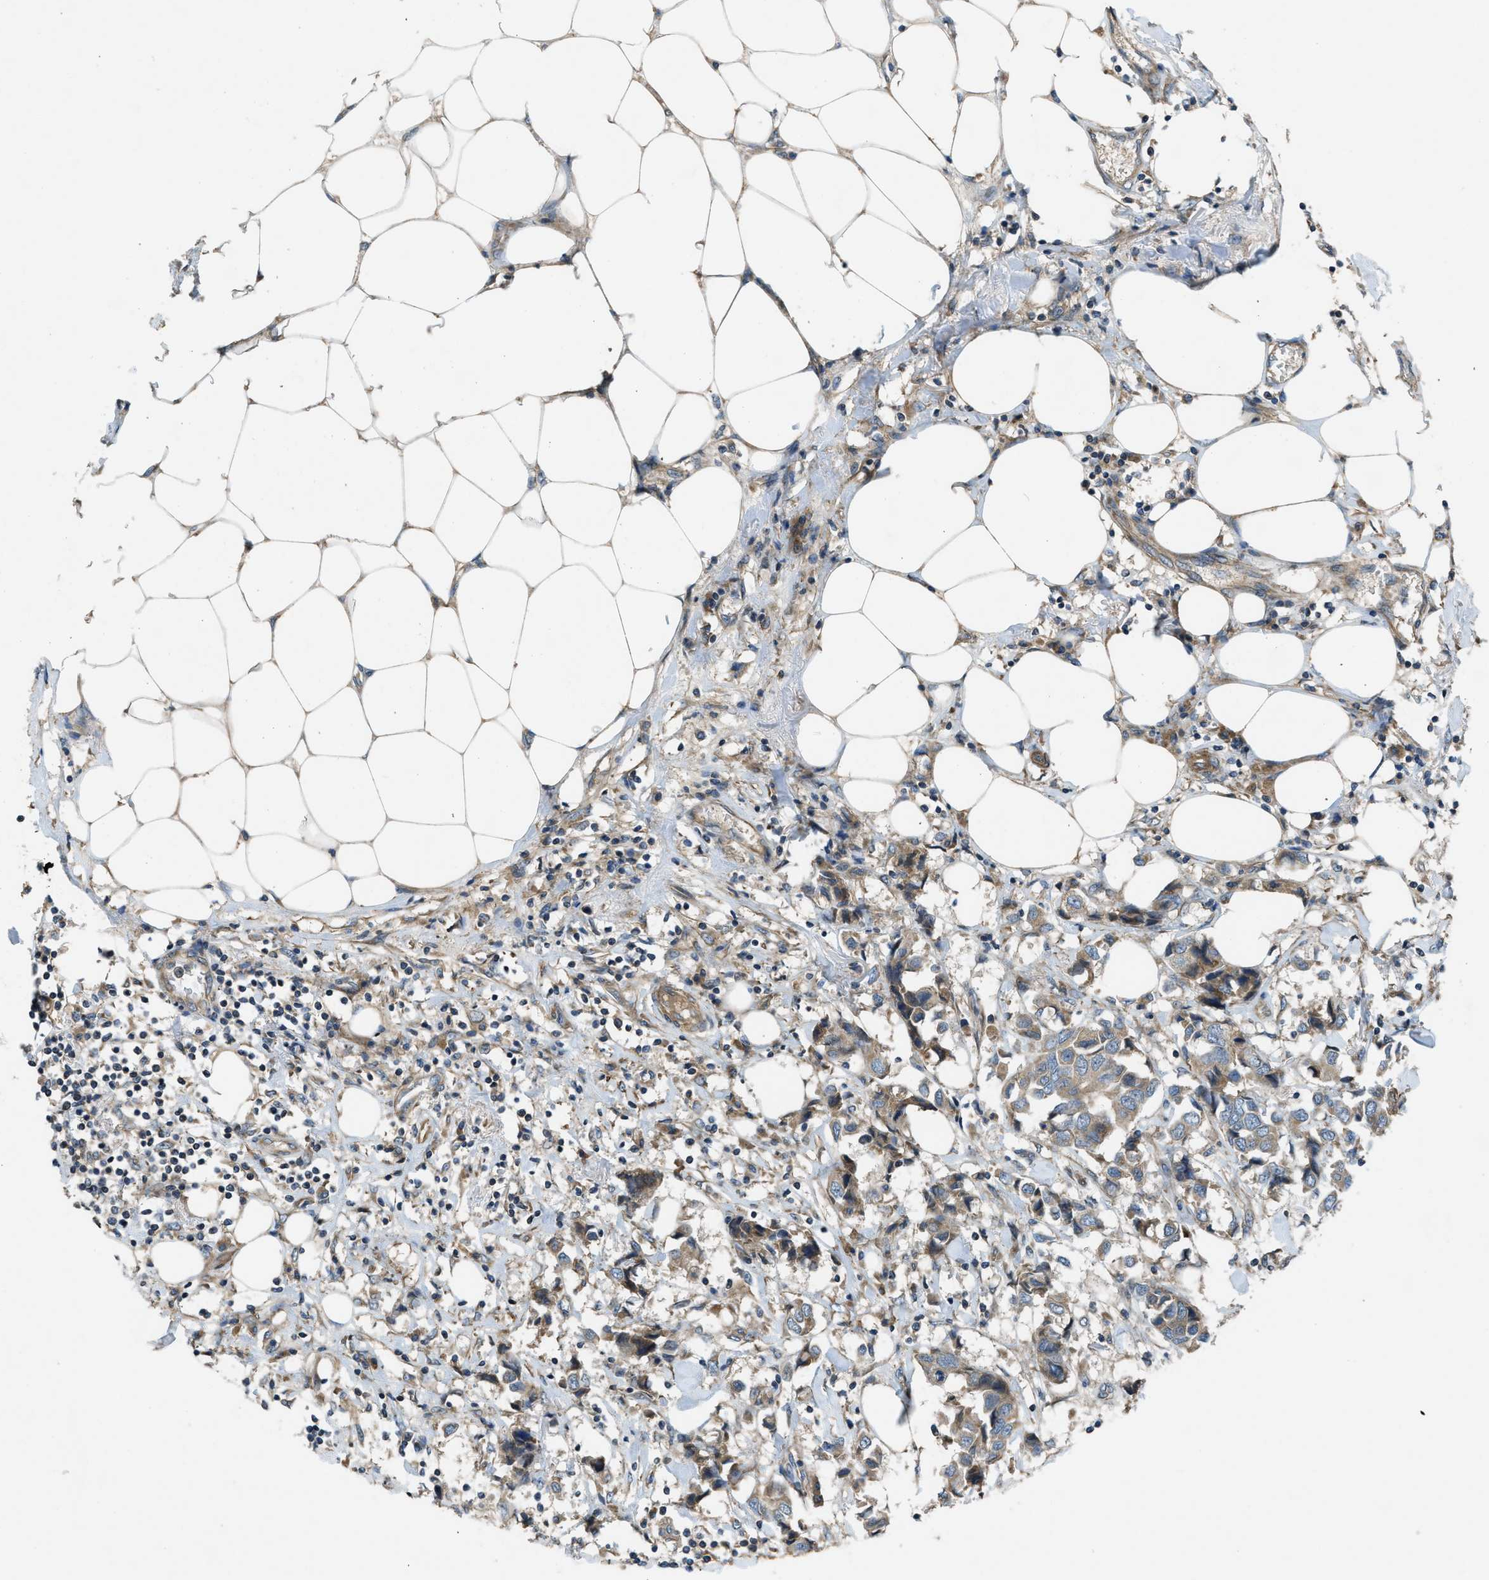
{"staining": {"intensity": "weak", "quantity": ">75%", "location": "cytoplasmic/membranous"}, "tissue": "breast cancer", "cell_type": "Tumor cells", "image_type": "cancer", "snomed": [{"axis": "morphology", "description": "Duct carcinoma"}, {"axis": "topography", "description": "Breast"}], "caption": "This is a photomicrograph of immunohistochemistry staining of breast cancer, which shows weak staining in the cytoplasmic/membranous of tumor cells.", "gene": "VEZT", "patient": {"sex": "female", "age": 80}}